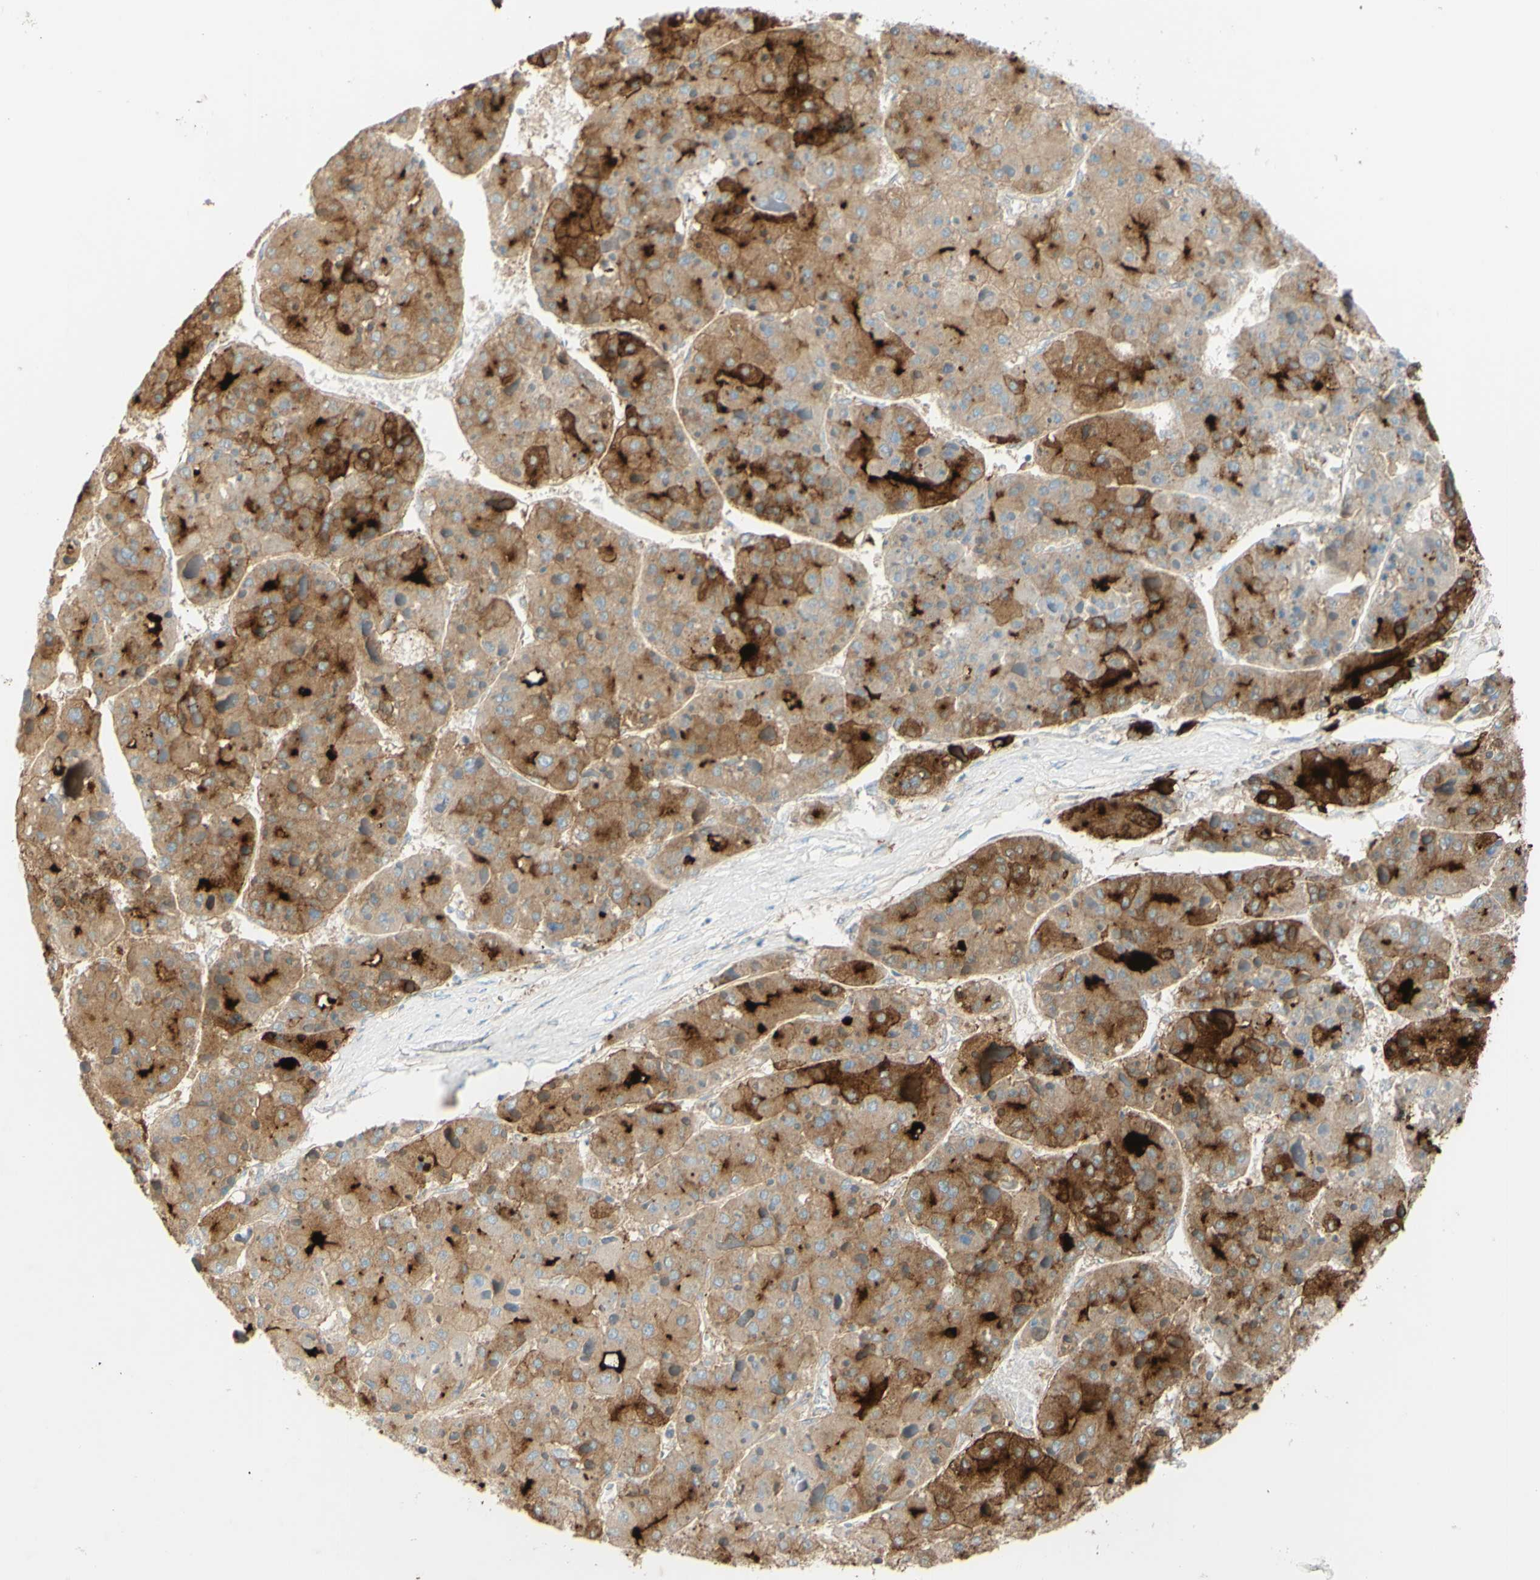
{"staining": {"intensity": "moderate", "quantity": ">75%", "location": "cytoplasmic/membranous"}, "tissue": "liver cancer", "cell_type": "Tumor cells", "image_type": "cancer", "snomed": [{"axis": "morphology", "description": "Carcinoma, Hepatocellular, NOS"}, {"axis": "topography", "description": "Liver"}], "caption": "Approximately >75% of tumor cells in liver cancer (hepatocellular carcinoma) reveal moderate cytoplasmic/membranous protein staining as visualized by brown immunohistochemical staining.", "gene": "PIGR", "patient": {"sex": "female", "age": 73}}